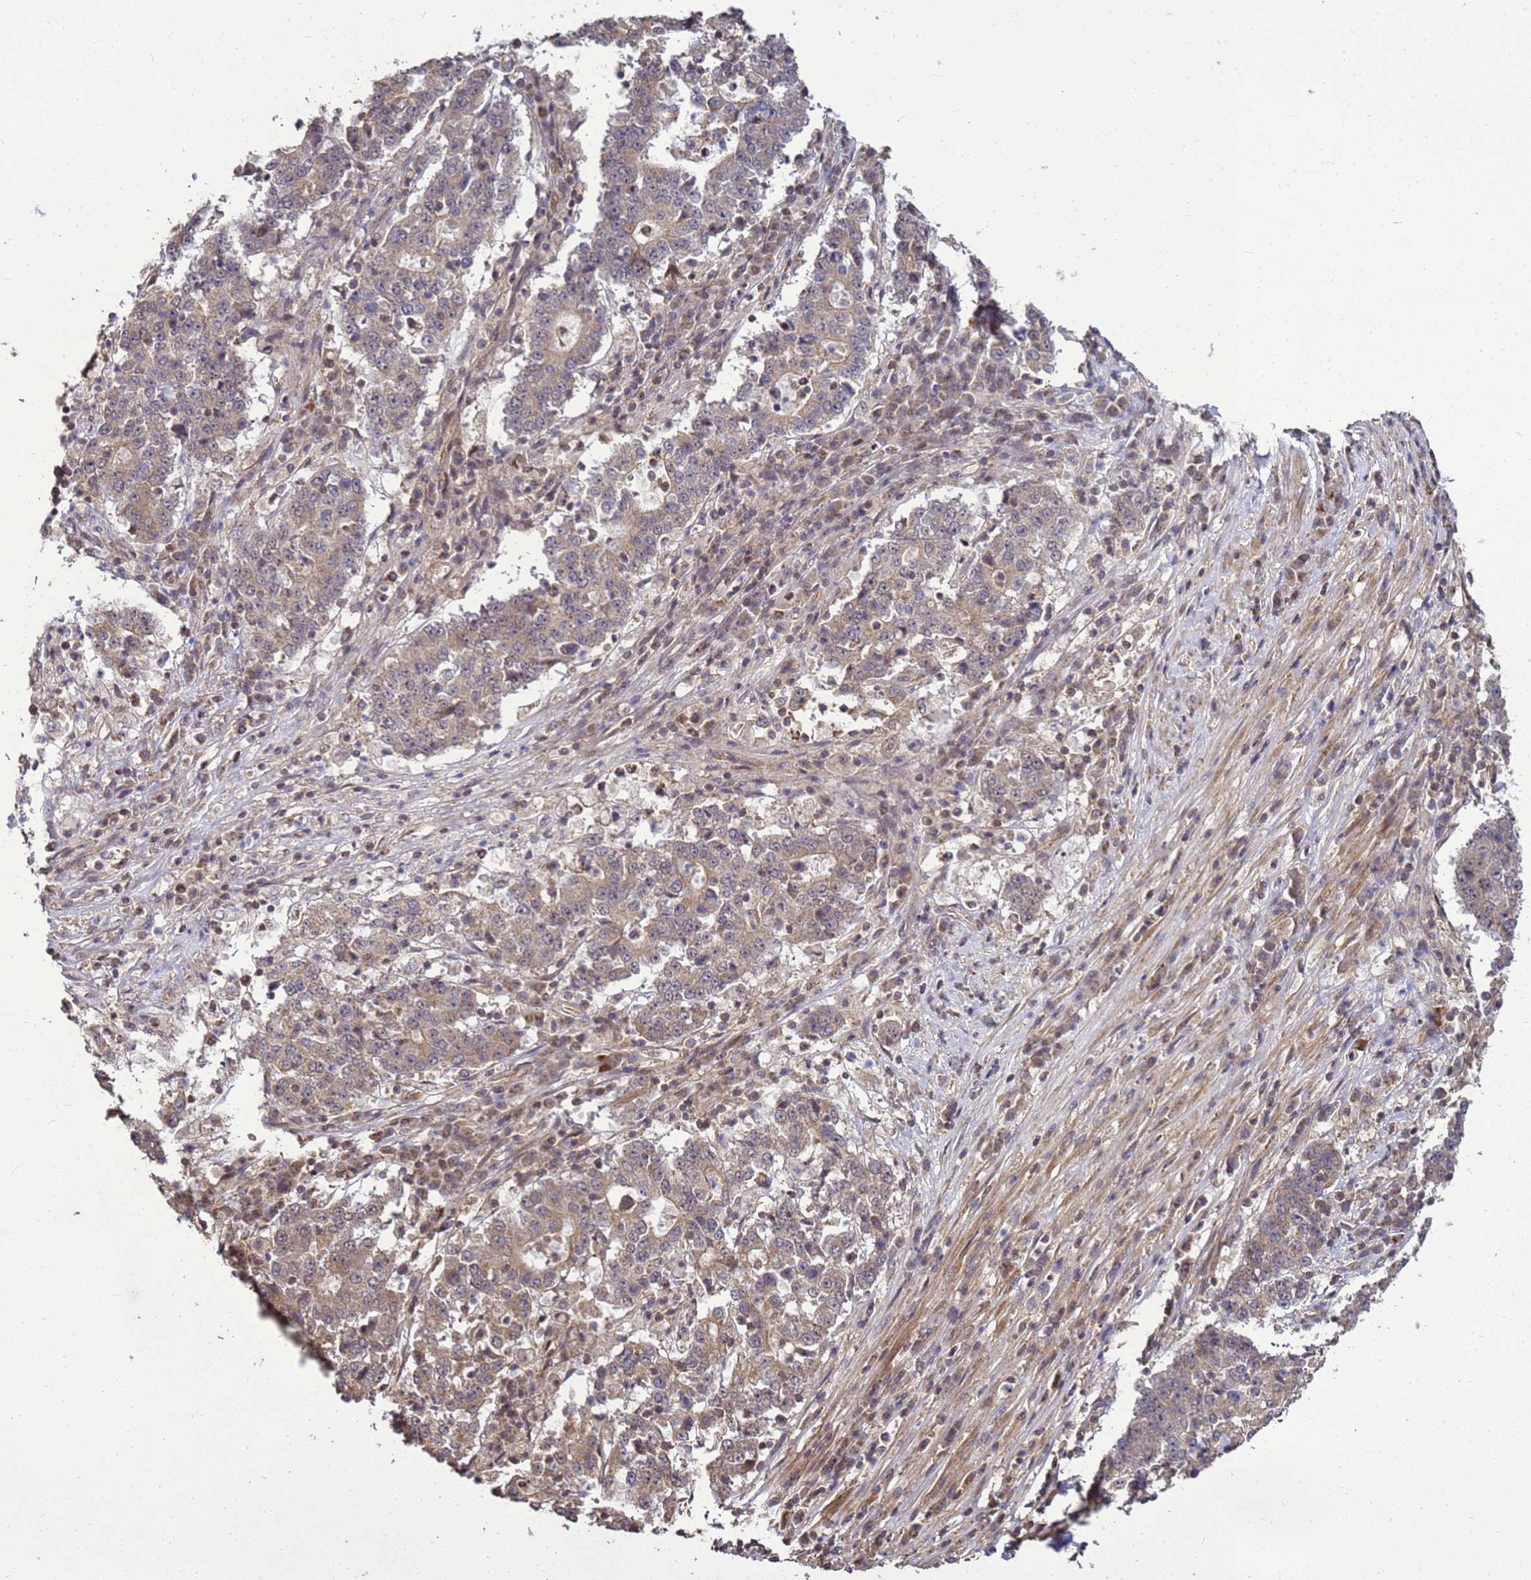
{"staining": {"intensity": "weak", "quantity": ">75%", "location": "cytoplasmic/membranous"}, "tissue": "stomach cancer", "cell_type": "Tumor cells", "image_type": "cancer", "snomed": [{"axis": "morphology", "description": "Adenocarcinoma, NOS"}, {"axis": "topography", "description": "Stomach"}], "caption": "Immunohistochemistry (IHC) image of neoplastic tissue: adenocarcinoma (stomach) stained using immunohistochemistry (IHC) demonstrates low levels of weak protein expression localized specifically in the cytoplasmic/membranous of tumor cells, appearing as a cytoplasmic/membranous brown color.", "gene": "CRBN", "patient": {"sex": "male", "age": 59}}